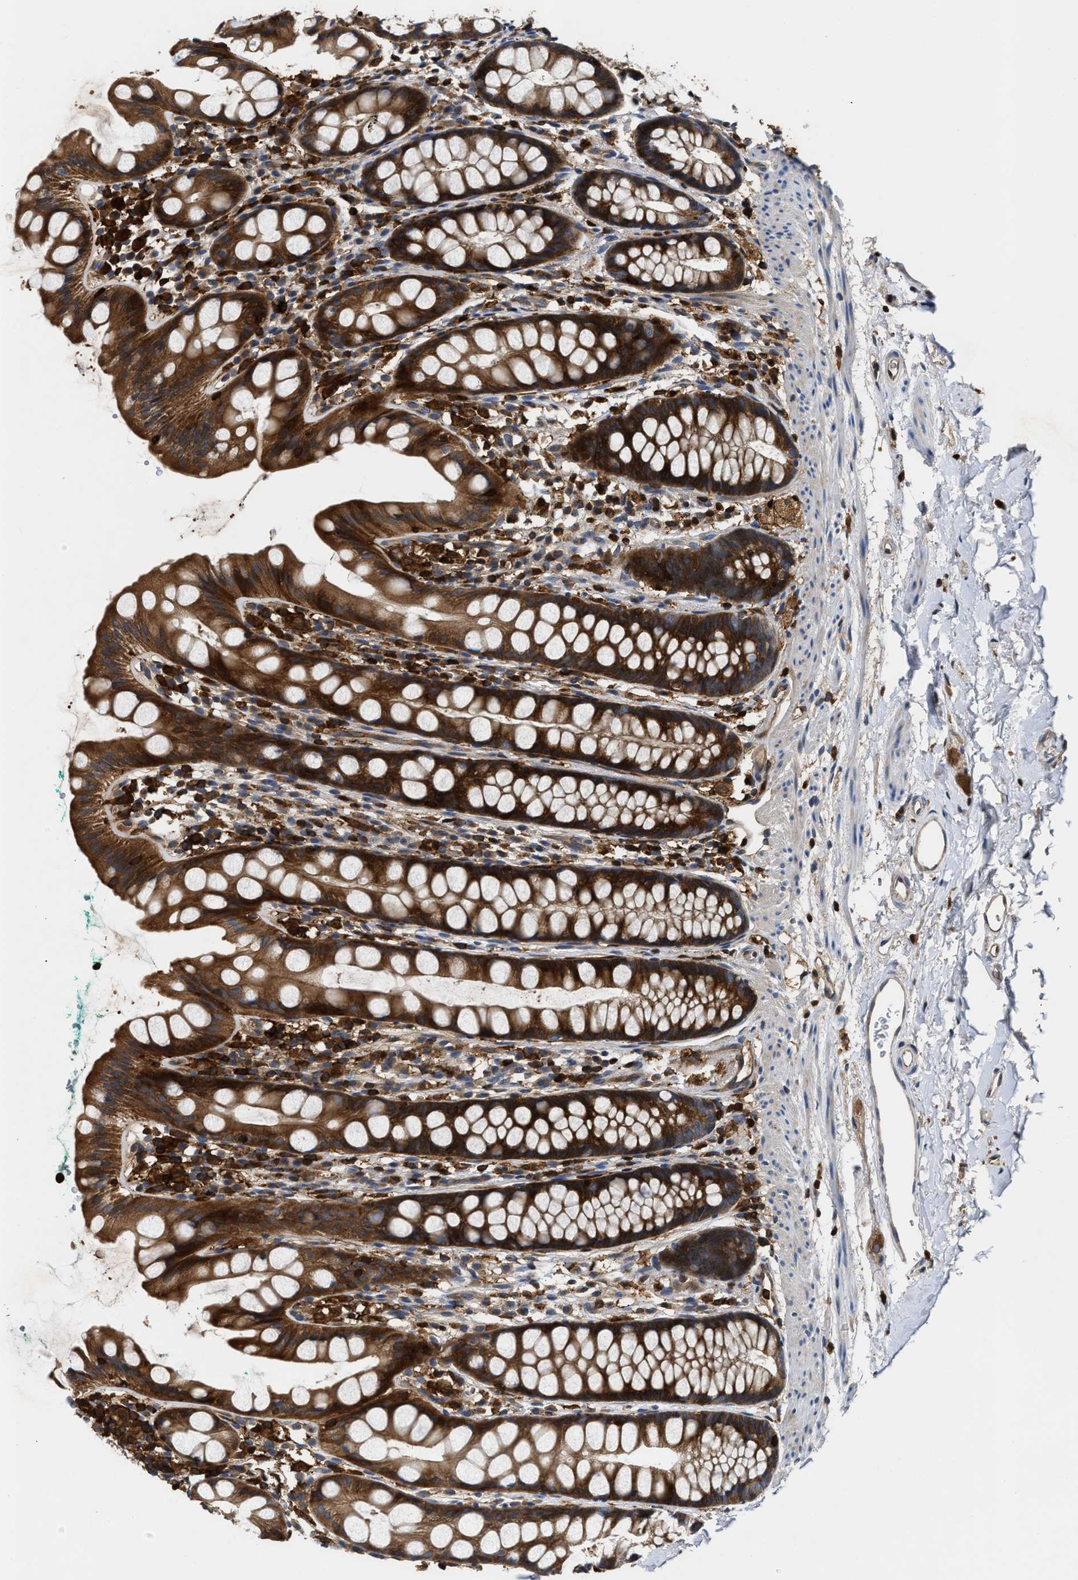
{"staining": {"intensity": "strong", "quantity": ">75%", "location": "cytoplasmic/membranous"}, "tissue": "rectum", "cell_type": "Glandular cells", "image_type": "normal", "snomed": [{"axis": "morphology", "description": "Normal tissue, NOS"}, {"axis": "topography", "description": "Rectum"}], "caption": "This is a micrograph of immunohistochemistry (IHC) staining of unremarkable rectum, which shows strong staining in the cytoplasmic/membranous of glandular cells.", "gene": "OSTF1", "patient": {"sex": "female", "age": 65}}